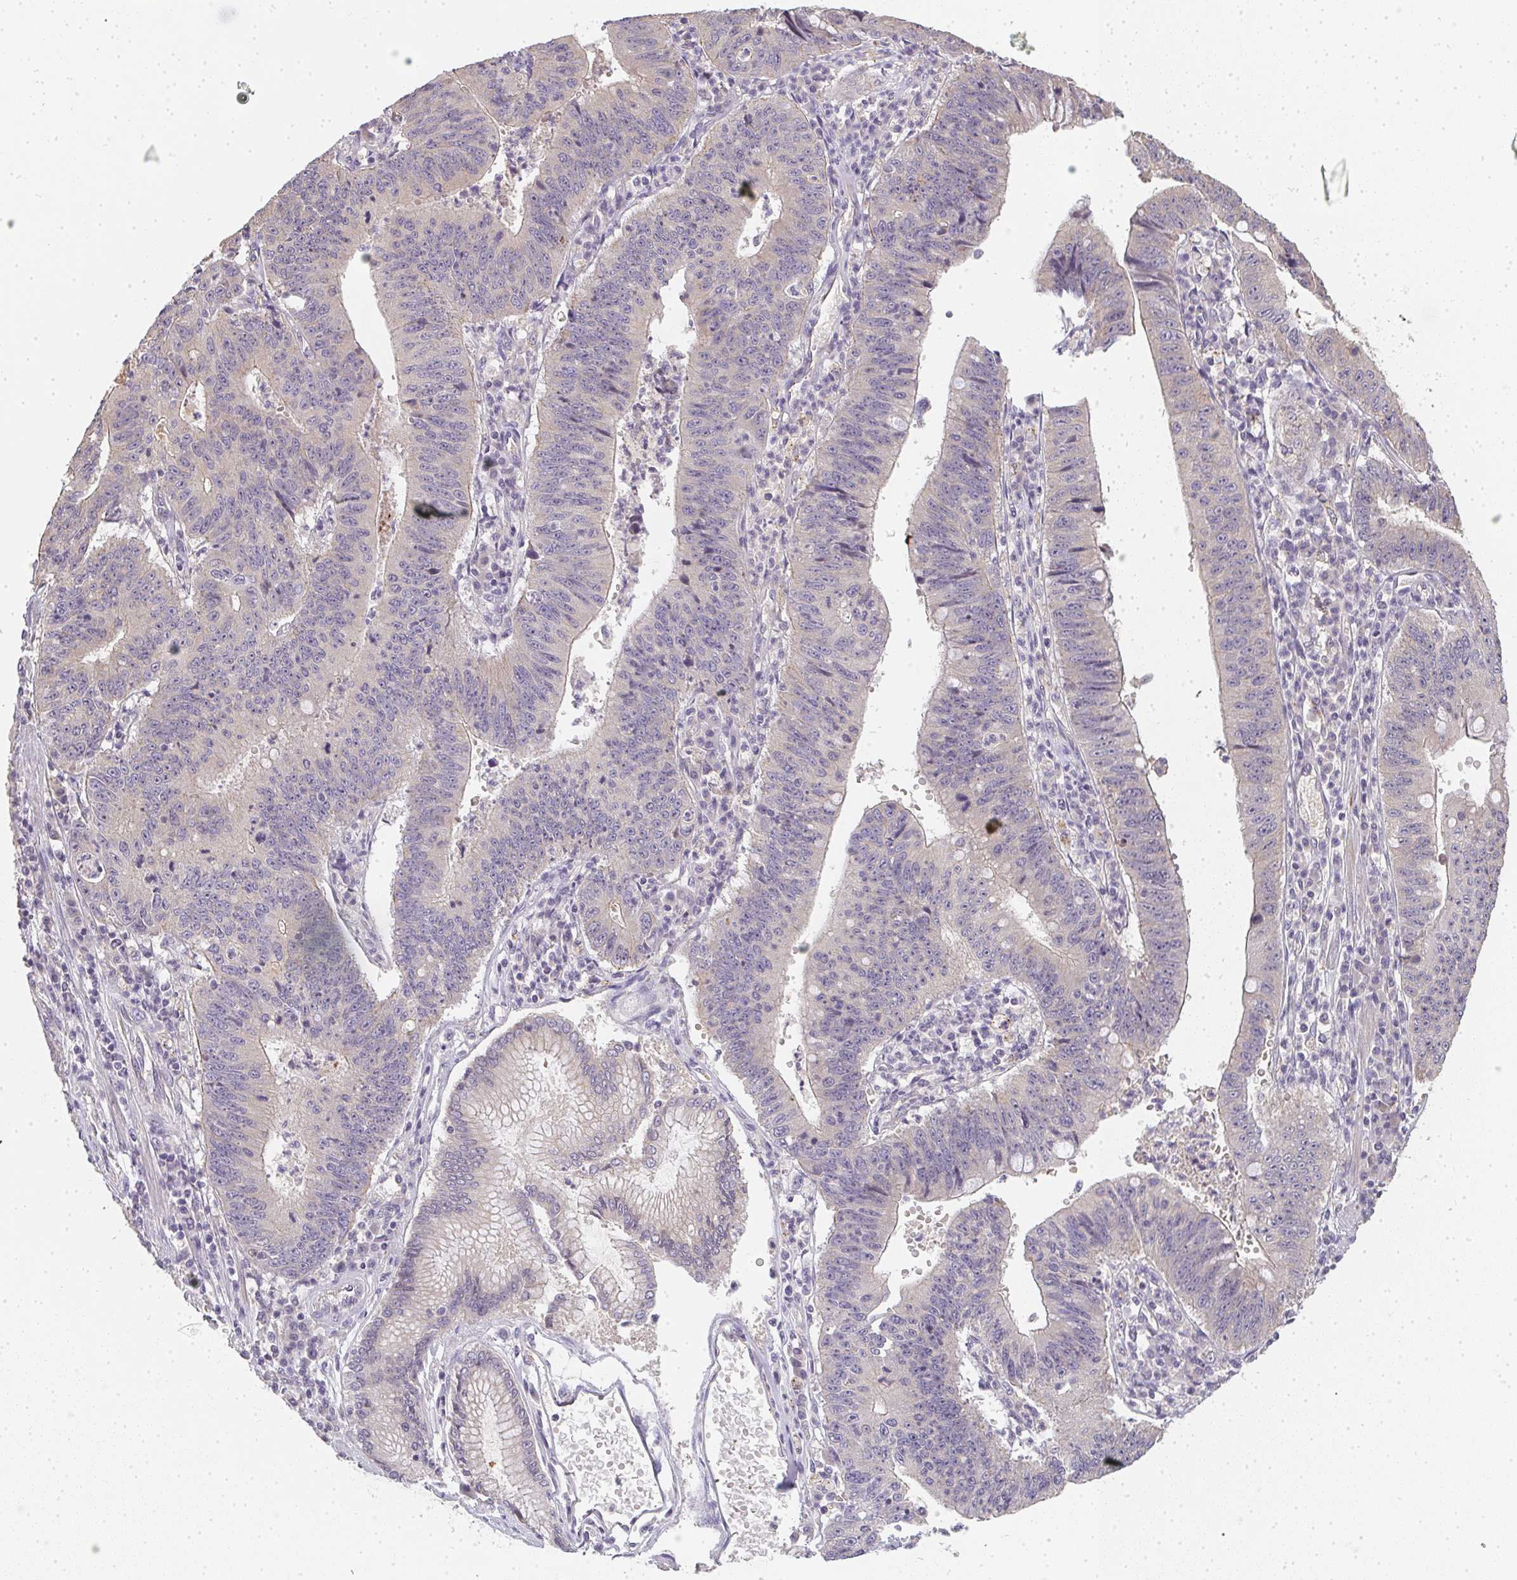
{"staining": {"intensity": "negative", "quantity": "none", "location": "none"}, "tissue": "stomach cancer", "cell_type": "Tumor cells", "image_type": "cancer", "snomed": [{"axis": "morphology", "description": "Adenocarcinoma, NOS"}, {"axis": "topography", "description": "Stomach"}], "caption": "Immunohistochemistry (IHC) histopathology image of neoplastic tissue: human adenocarcinoma (stomach) stained with DAB reveals no significant protein expression in tumor cells.", "gene": "SLC35B3", "patient": {"sex": "male", "age": 59}}